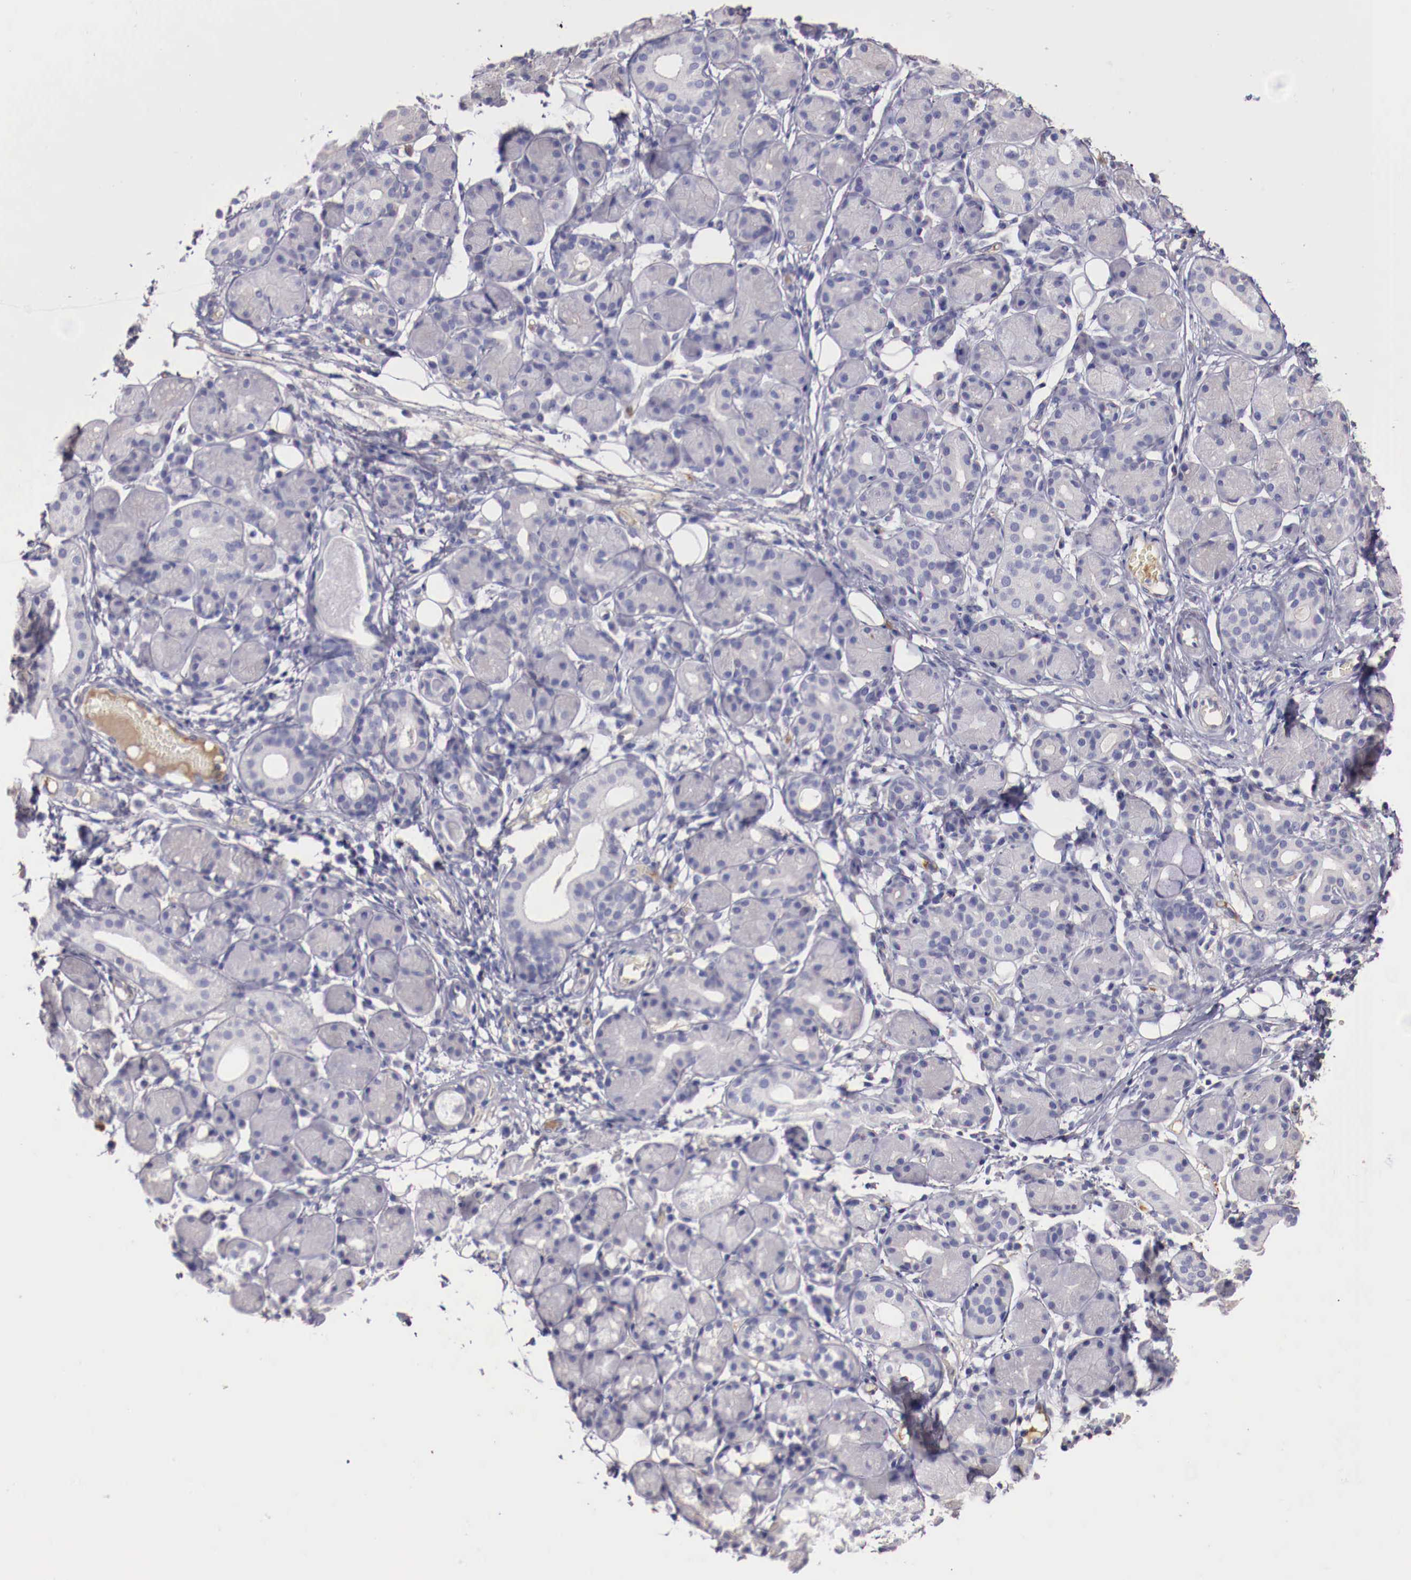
{"staining": {"intensity": "negative", "quantity": "none", "location": "none"}, "tissue": "salivary gland", "cell_type": "Glandular cells", "image_type": "normal", "snomed": [{"axis": "morphology", "description": "Normal tissue, NOS"}, {"axis": "topography", "description": "Salivary gland"}, {"axis": "topography", "description": "Peripheral nerve tissue"}], "caption": "A high-resolution image shows immunohistochemistry staining of benign salivary gland, which displays no significant positivity in glandular cells.", "gene": "PITPNA", "patient": {"sex": "male", "age": 62}}